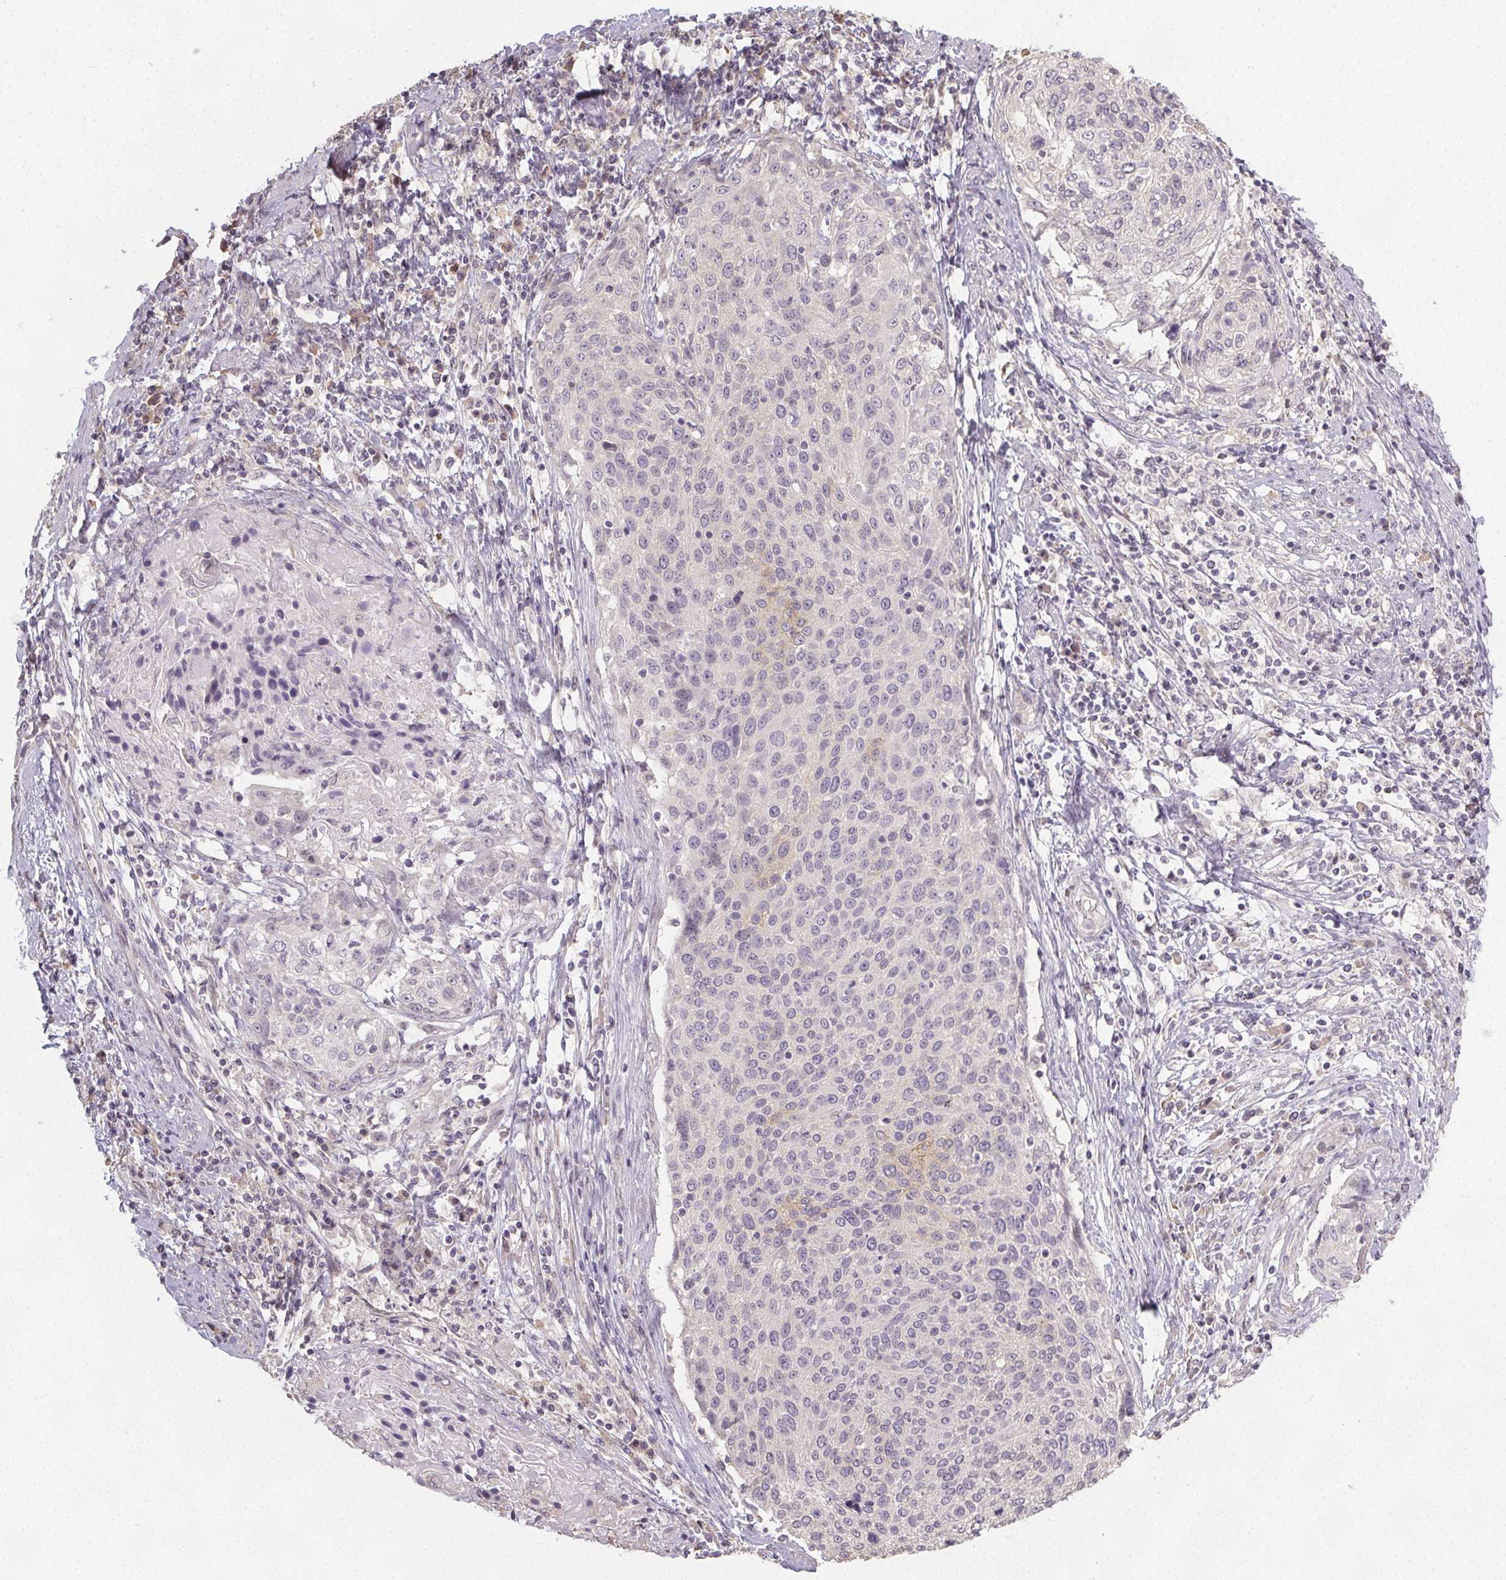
{"staining": {"intensity": "negative", "quantity": "none", "location": "none"}, "tissue": "cervical cancer", "cell_type": "Tumor cells", "image_type": "cancer", "snomed": [{"axis": "morphology", "description": "Squamous cell carcinoma, NOS"}, {"axis": "topography", "description": "Cervix"}], "caption": "This is a photomicrograph of immunohistochemistry staining of cervical cancer, which shows no positivity in tumor cells. The staining was performed using DAB to visualize the protein expression in brown, while the nuclei were stained in blue with hematoxylin (Magnification: 20x).", "gene": "SLC26A2", "patient": {"sex": "female", "age": 31}}